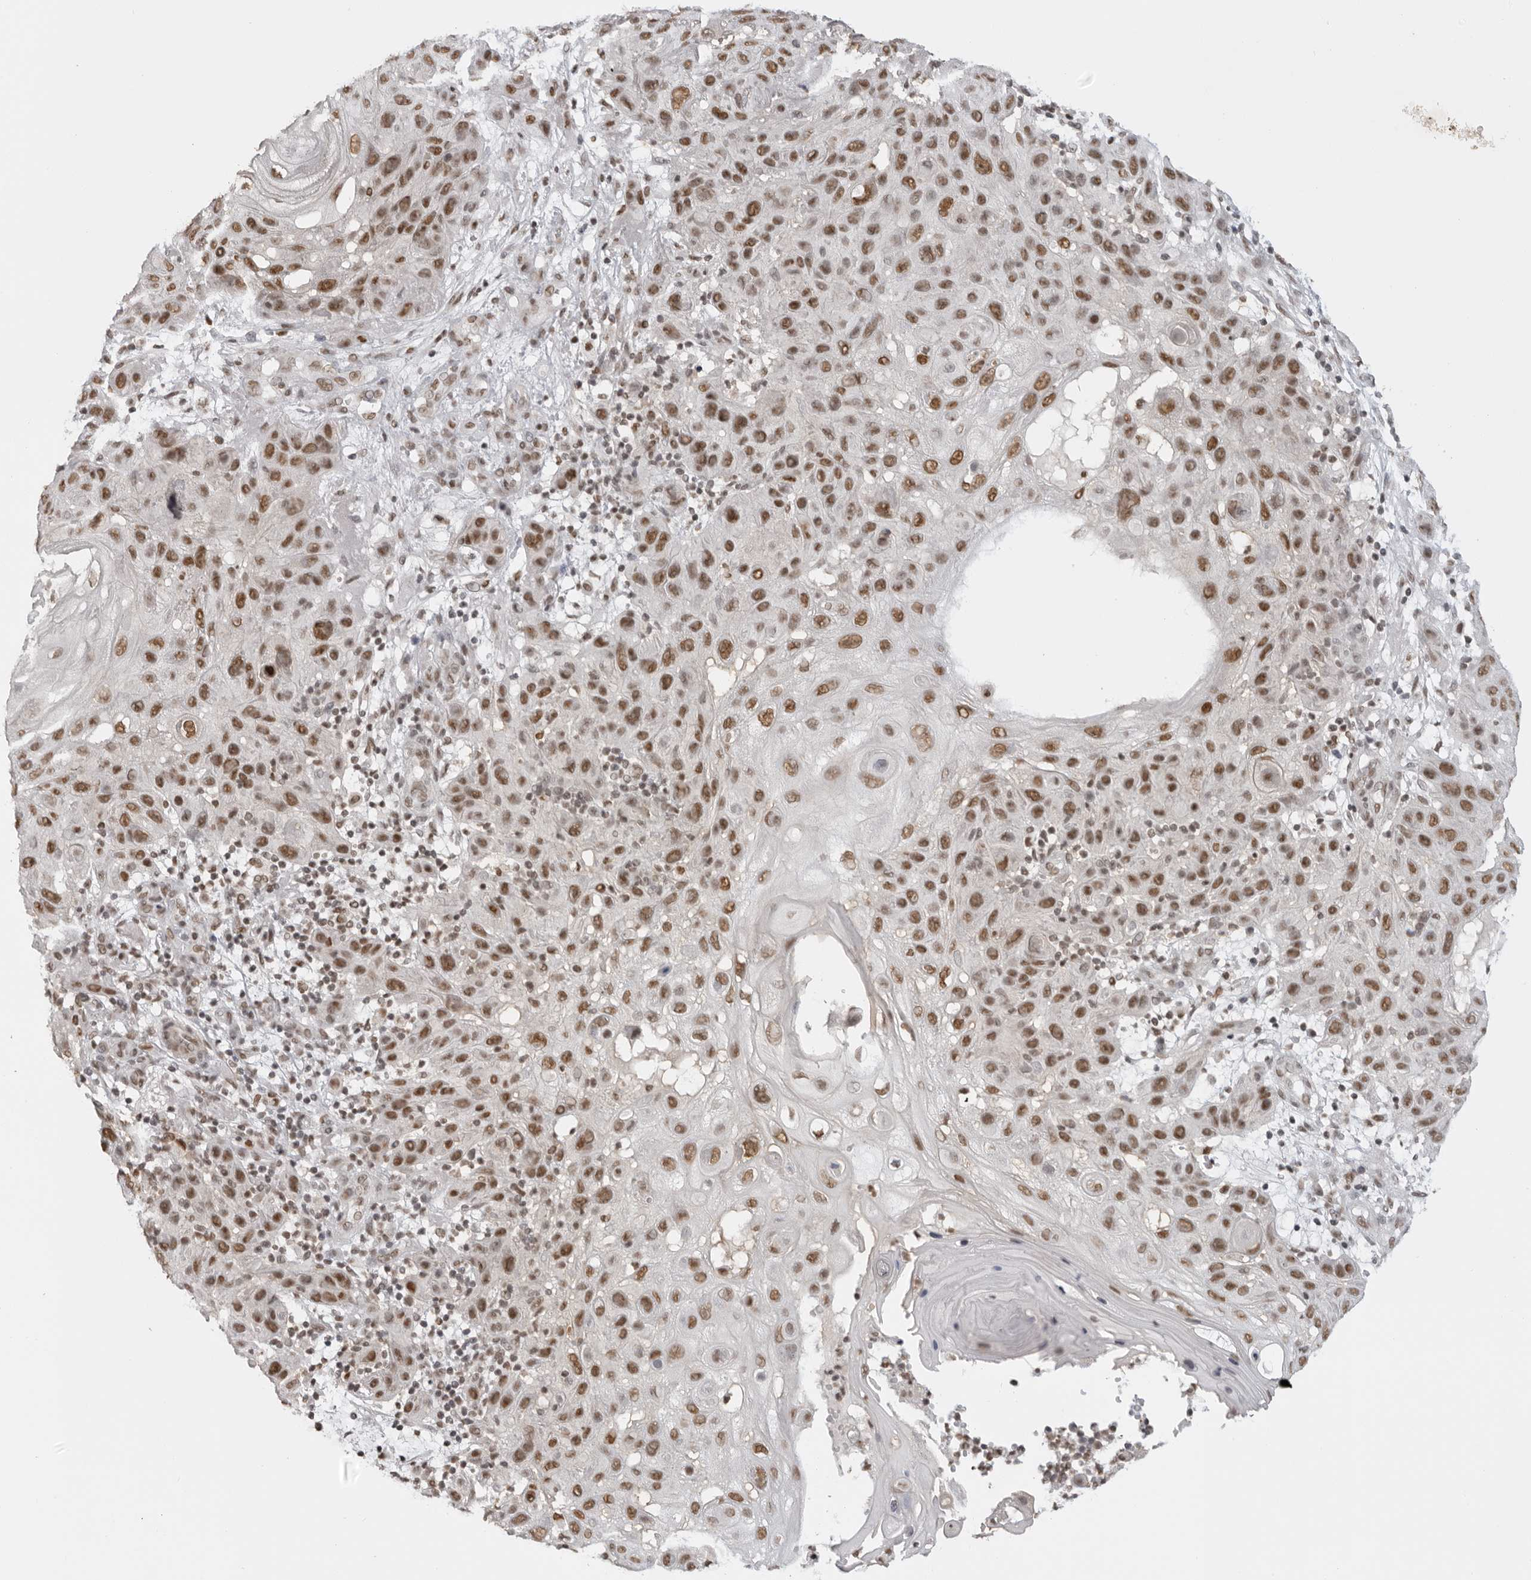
{"staining": {"intensity": "strong", "quantity": ">75%", "location": "nuclear"}, "tissue": "skin cancer", "cell_type": "Tumor cells", "image_type": "cancer", "snomed": [{"axis": "morphology", "description": "Normal tissue, NOS"}, {"axis": "morphology", "description": "Squamous cell carcinoma, NOS"}, {"axis": "topography", "description": "Skin"}], "caption": "Protein expression analysis of human skin squamous cell carcinoma reveals strong nuclear expression in about >75% of tumor cells. (brown staining indicates protein expression, while blue staining denotes nuclei).", "gene": "RPA2", "patient": {"sex": "female", "age": 96}}